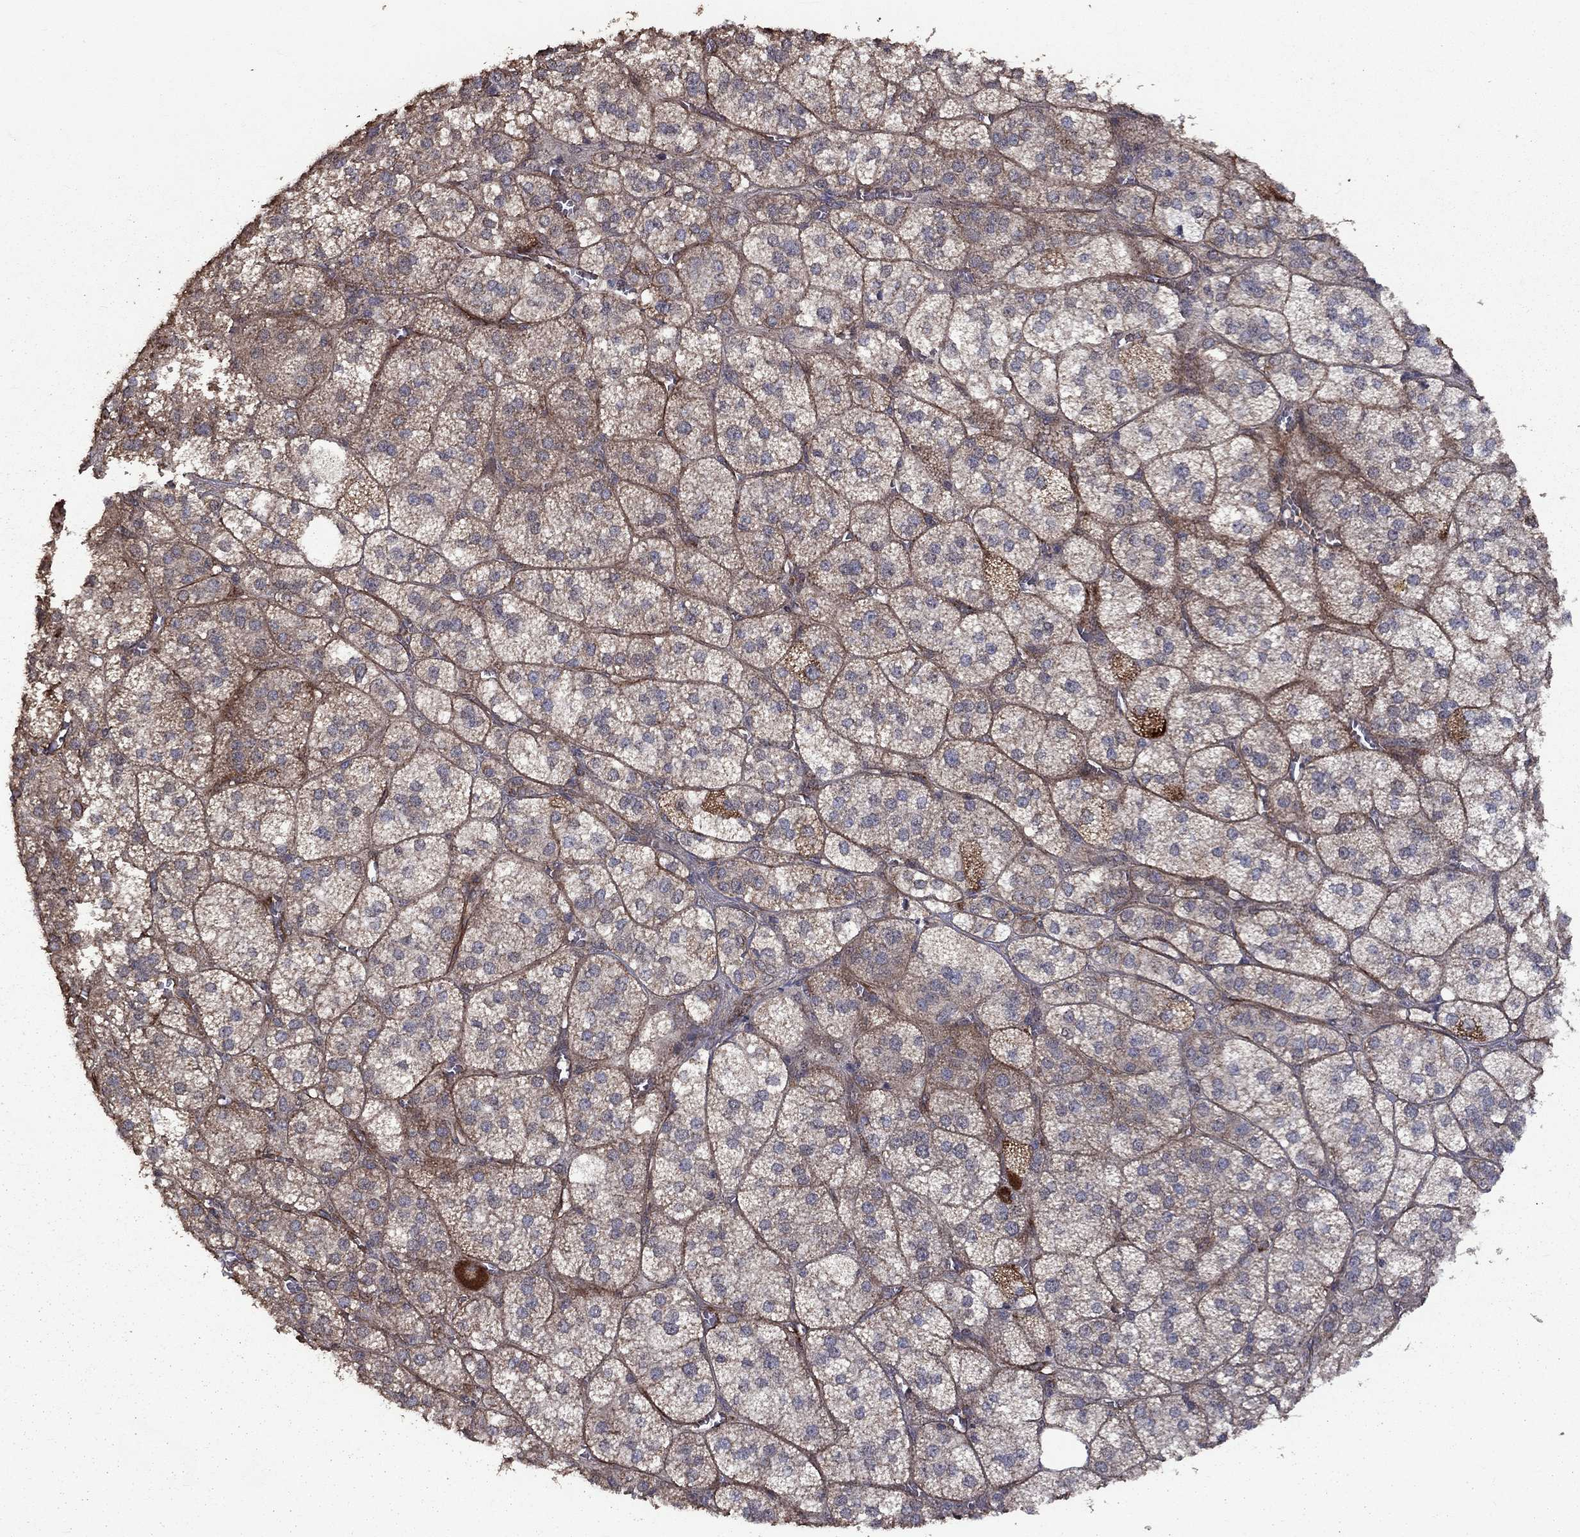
{"staining": {"intensity": "moderate", "quantity": "<25%", "location": "cytoplasmic/membranous"}, "tissue": "adrenal gland", "cell_type": "Glandular cells", "image_type": "normal", "snomed": [{"axis": "morphology", "description": "Normal tissue, NOS"}, {"axis": "topography", "description": "Adrenal gland"}], "caption": "Protein expression analysis of normal adrenal gland shows moderate cytoplasmic/membranous expression in approximately <25% of glandular cells. (DAB IHC with brightfield microscopy, high magnification).", "gene": "COL18A1", "patient": {"sex": "female", "age": 60}}